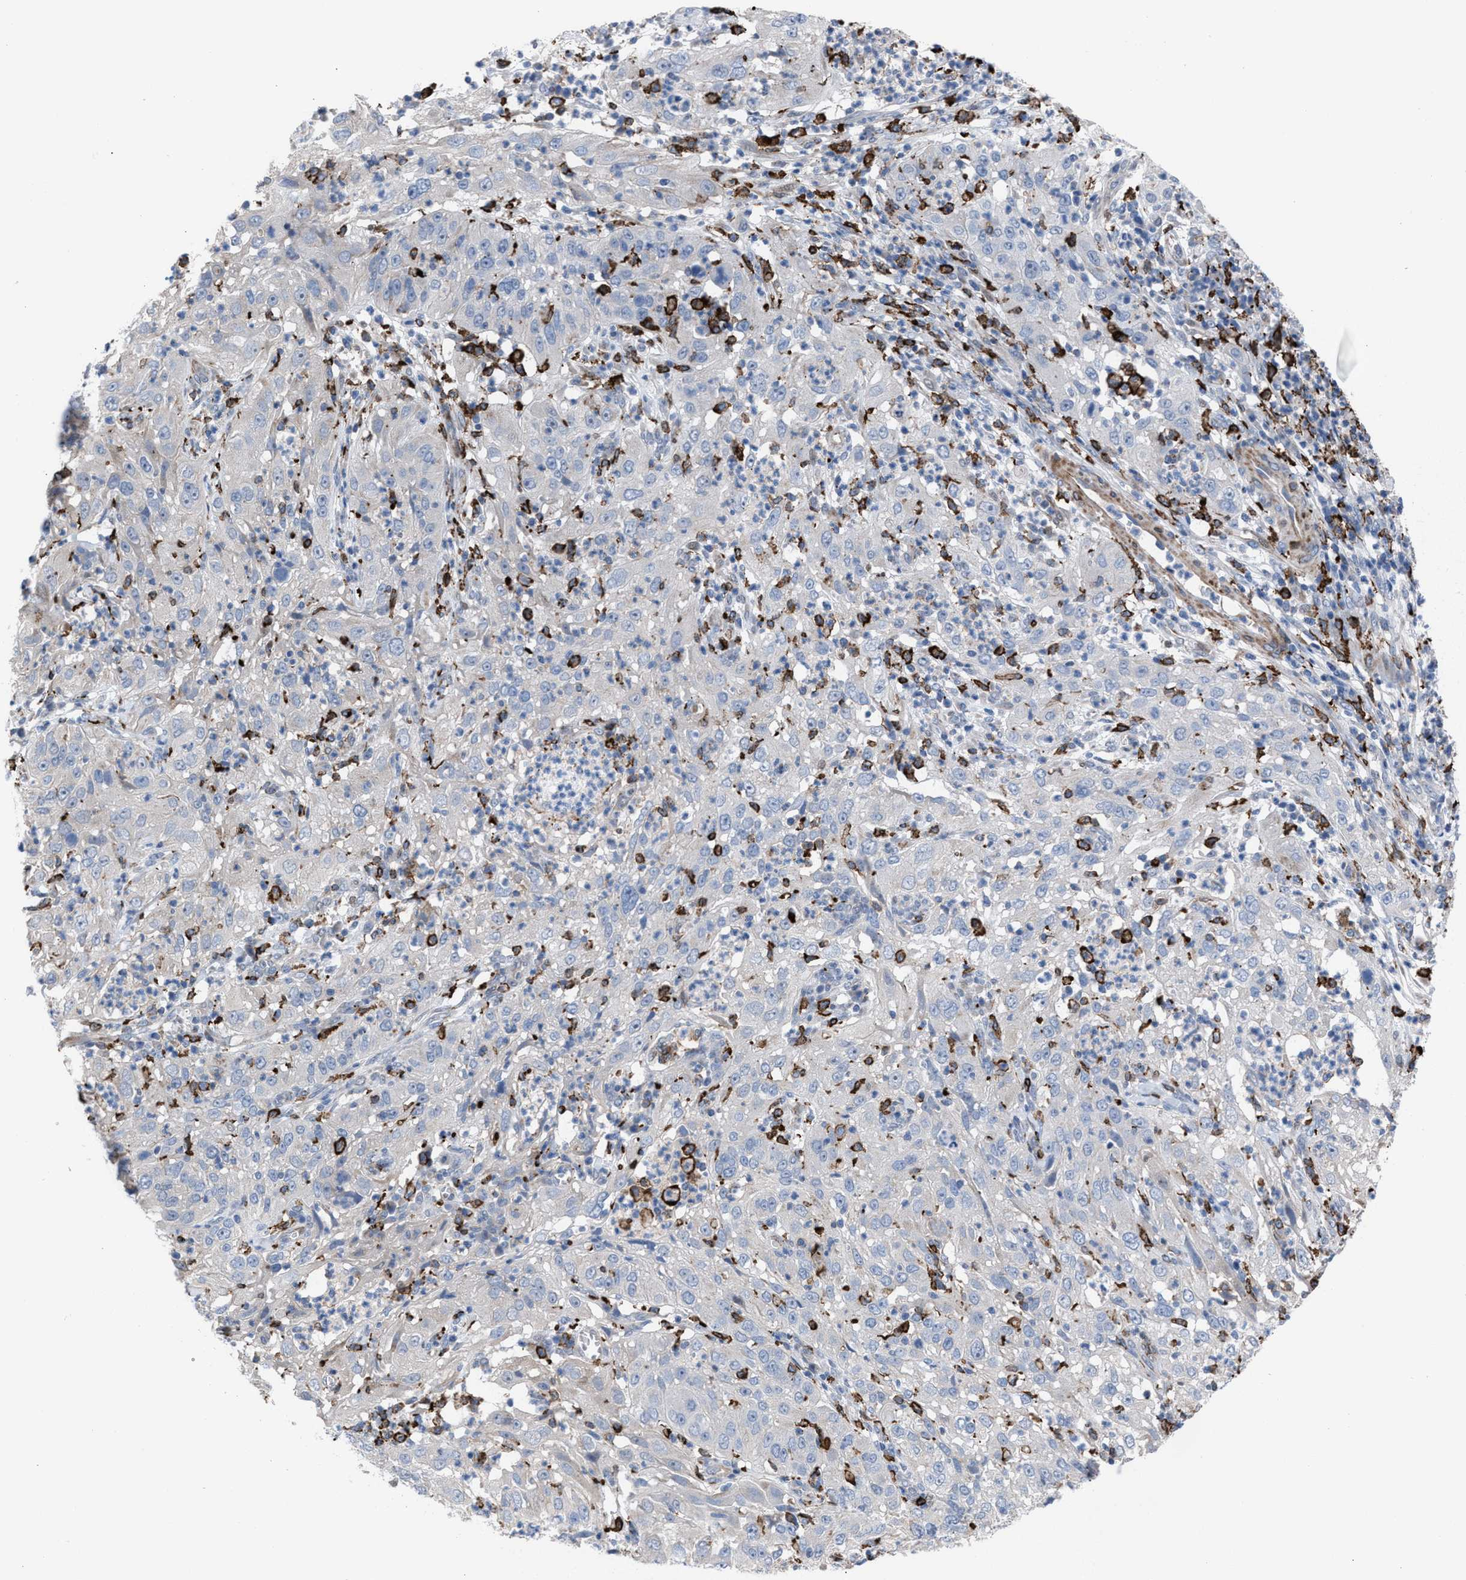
{"staining": {"intensity": "negative", "quantity": "none", "location": "none"}, "tissue": "cervical cancer", "cell_type": "Tumor cells", "image_type": "cancer", "snomed": [{"axis": "morphology", "description": "Squamous cell carcinoma, NOS"}, {"axis": "topography", "description": "Cervix"}], "caption": "The immunohistochemistry micrograph has no significant staining in tumor cells of cervical cancer tissue.", "gene": "SLC47A1", "patient": {"sex": "female", "age": 32}}